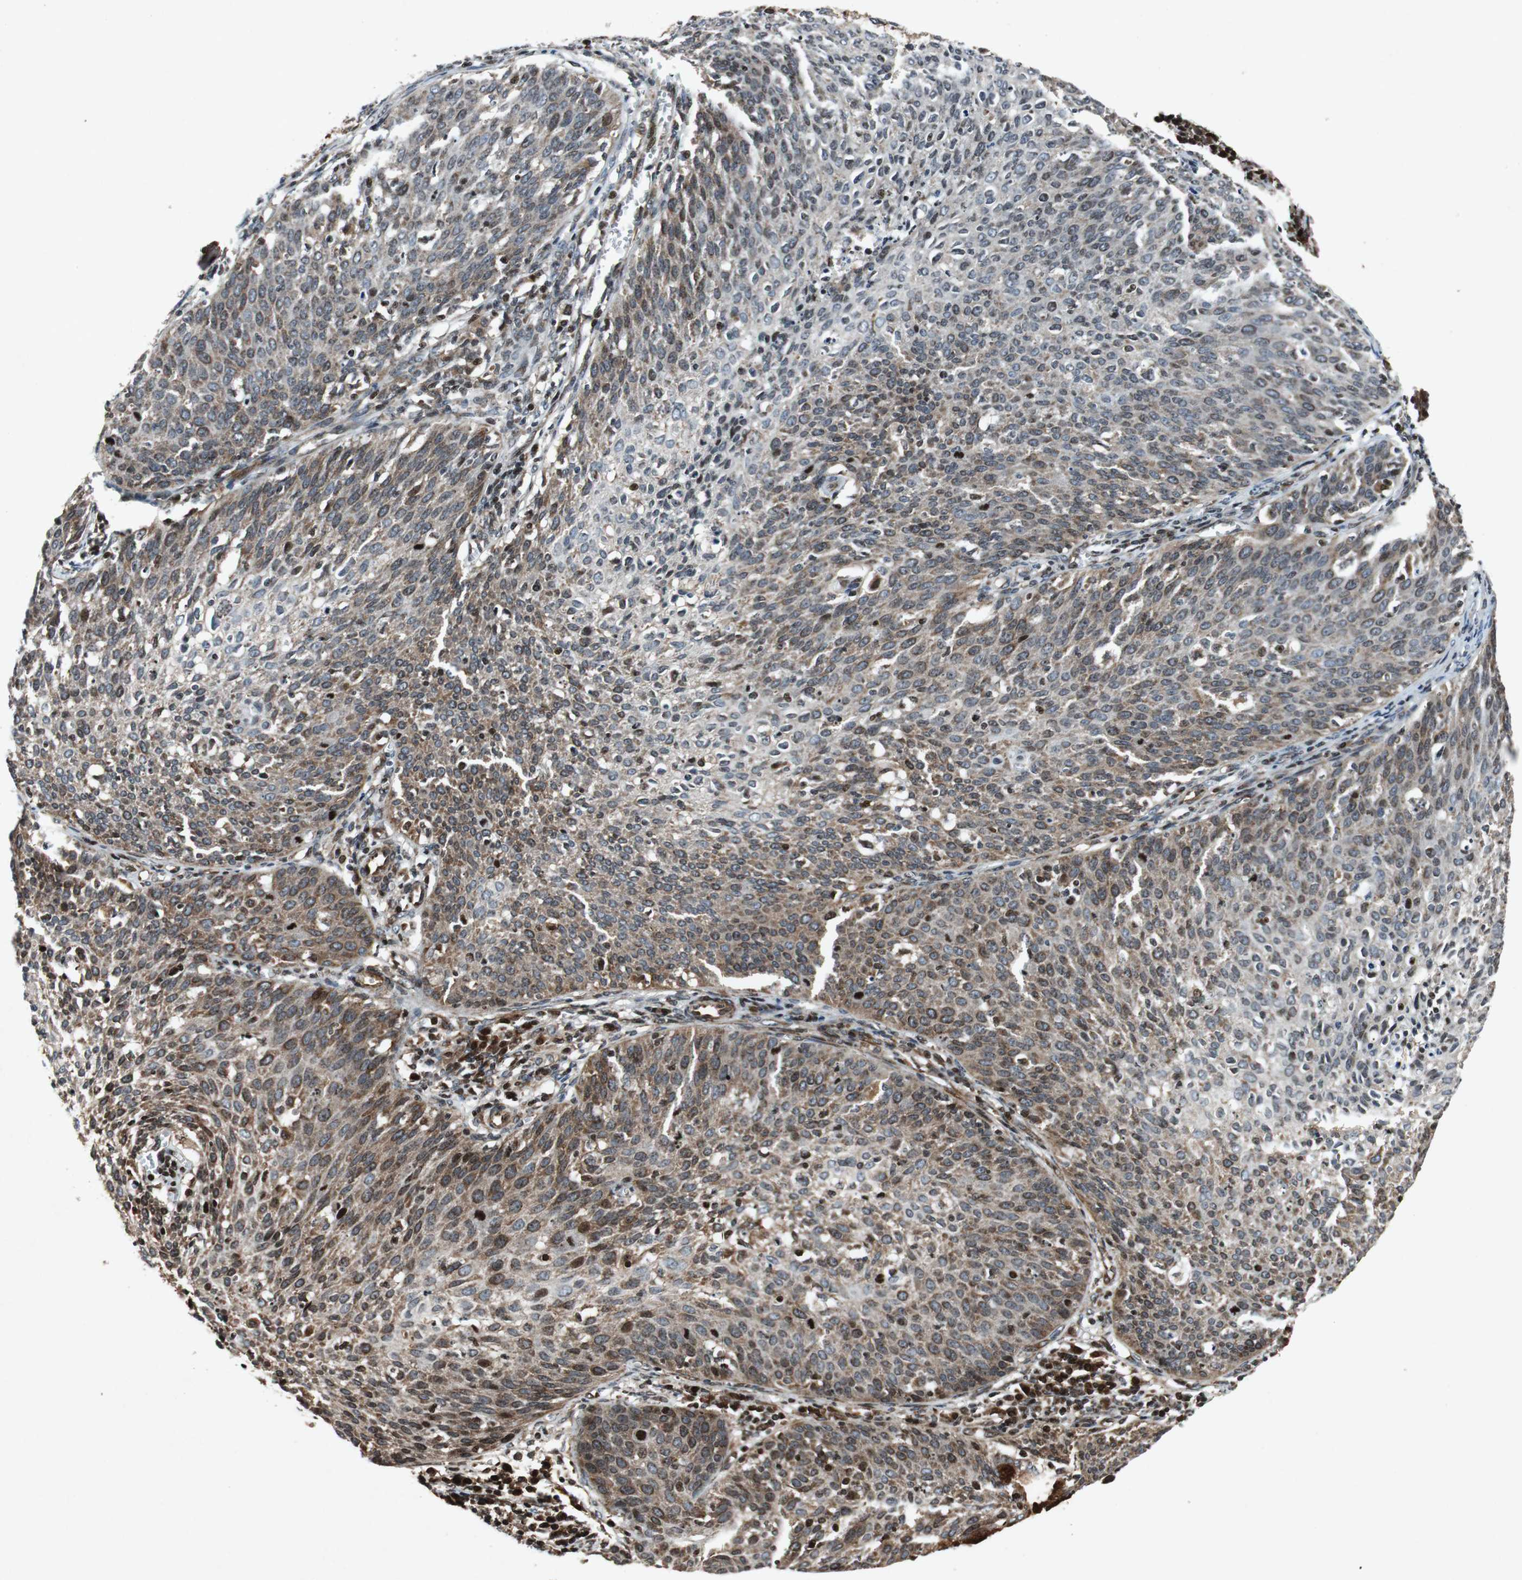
{"staining": {"intensity": "moderate", "quantity": ">75%", "location": "cytoplasmic/membranous"}, "tissue": "cervical cancer", "cell_type": "Tumor cells", "image_type": "cancer", "snomed": [{"axis": "morphology", "description": "Squamous cell carcinoma, NOS"}, {"axis": "topography", "description": "Cervix"}], "caption": "A brown stain labels moderate cytoplasmic/membranous positivity of a protein in squamous cell carcinoma (cervical) tumor cells.", "gene": "TUBA4A", "patient": {"sex": "female", "age": 38}}